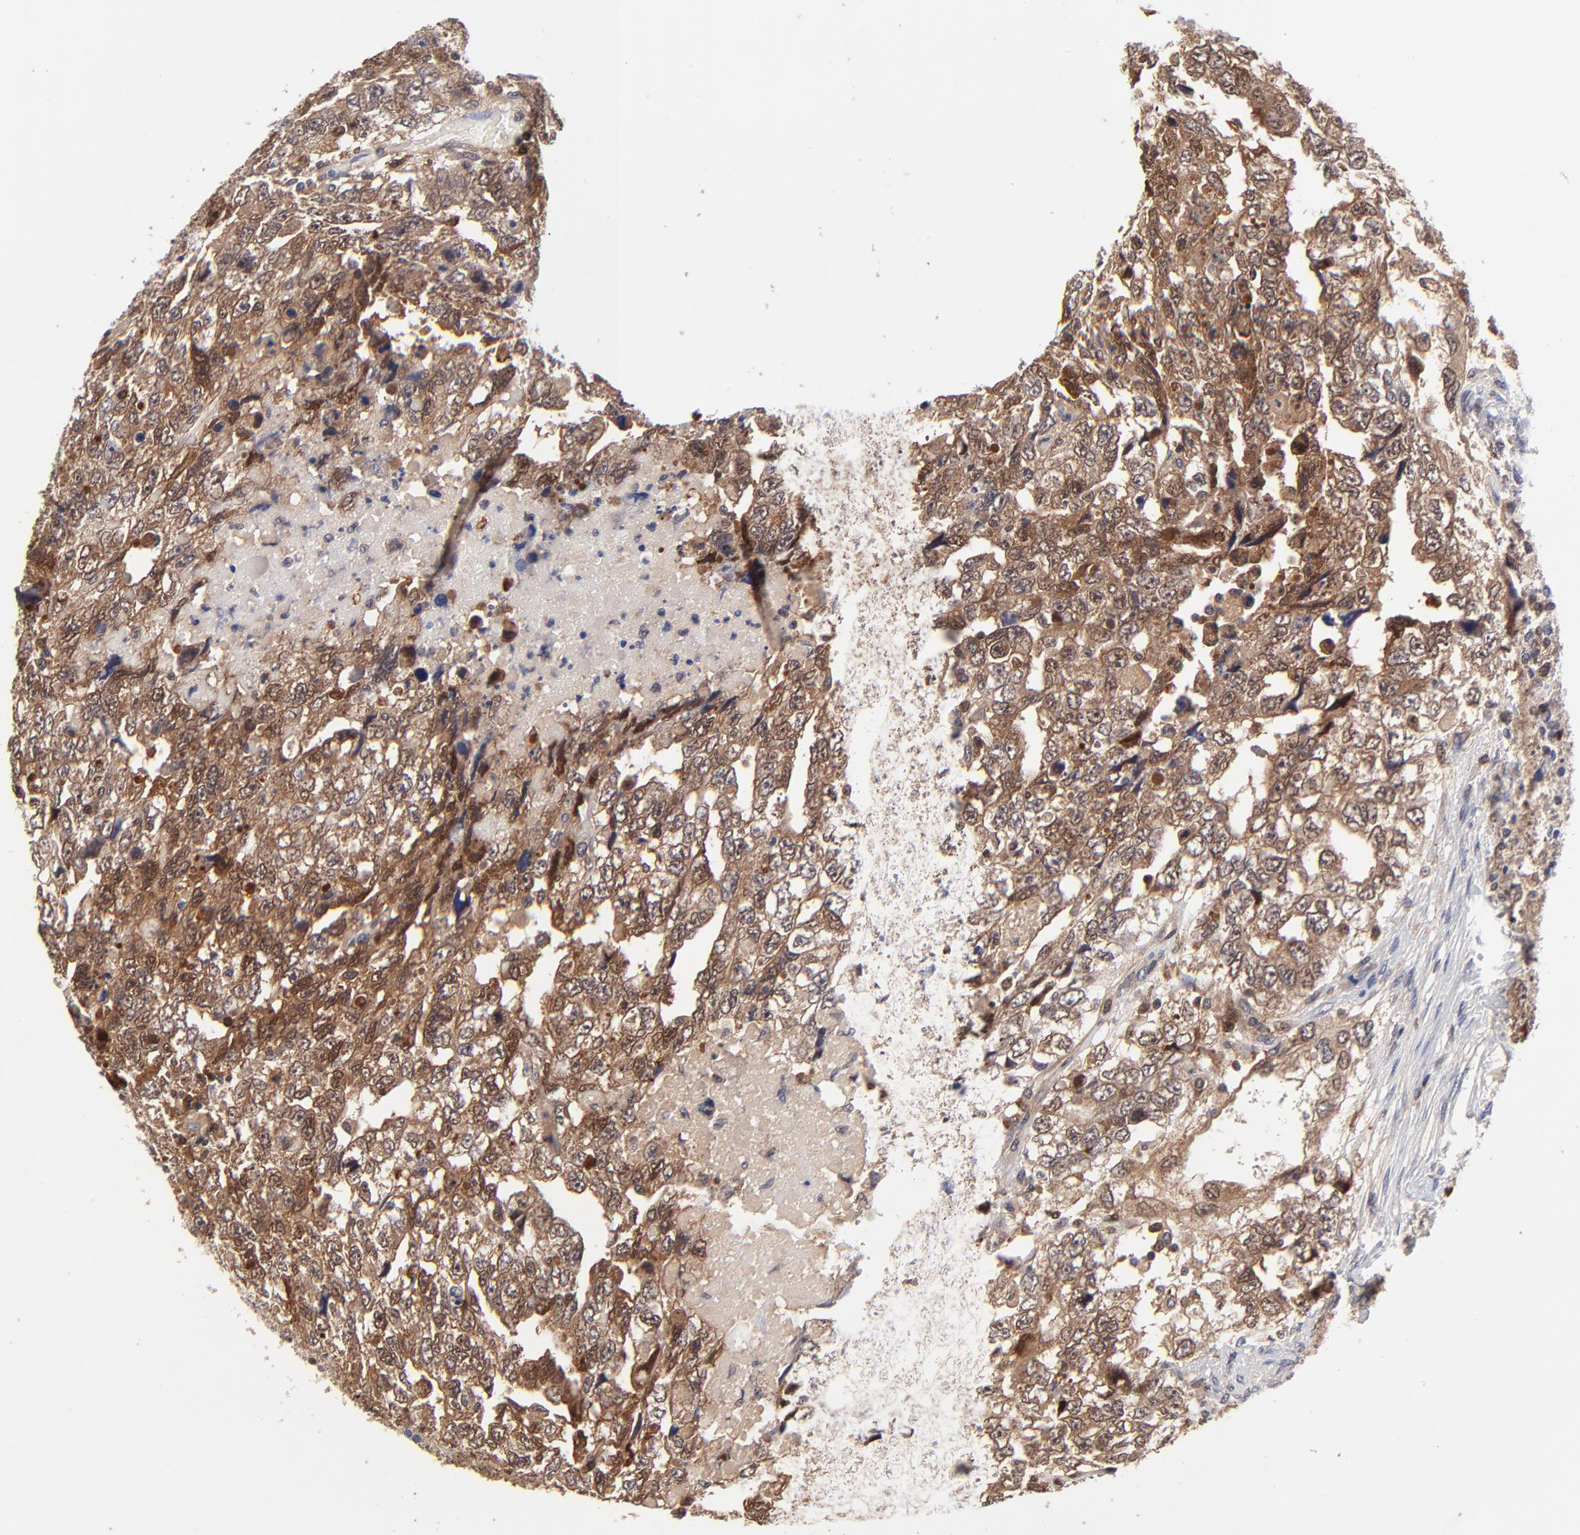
{"staining": {"intensity": "moderate", "quantity": "25%-75%", "location": "cytoplasmic/membranous,nuclear"}, "tissue": "testis cancer", "cell_type": "Tumor cells", "image_type": "cancer", "snomed": [{"axis": "morphology", "description": "Carcinoma, Embryonal, NOS"}, {"axis": "topography", "description": "Testis"}], "caption": "High-magnification brightfield microscopy of testis embryonal carcinoma stained with DAB (3,3'-diaminobenzidine) (brown) and counterstained with hematoxylin (blue). tumor cells exhibit moderate cytoplasmic/membranous and nuclear expression is seen in about25%-75% of cells.", "gene": "DCTPP1", "patient": {"sex": "male", "age": 36}}